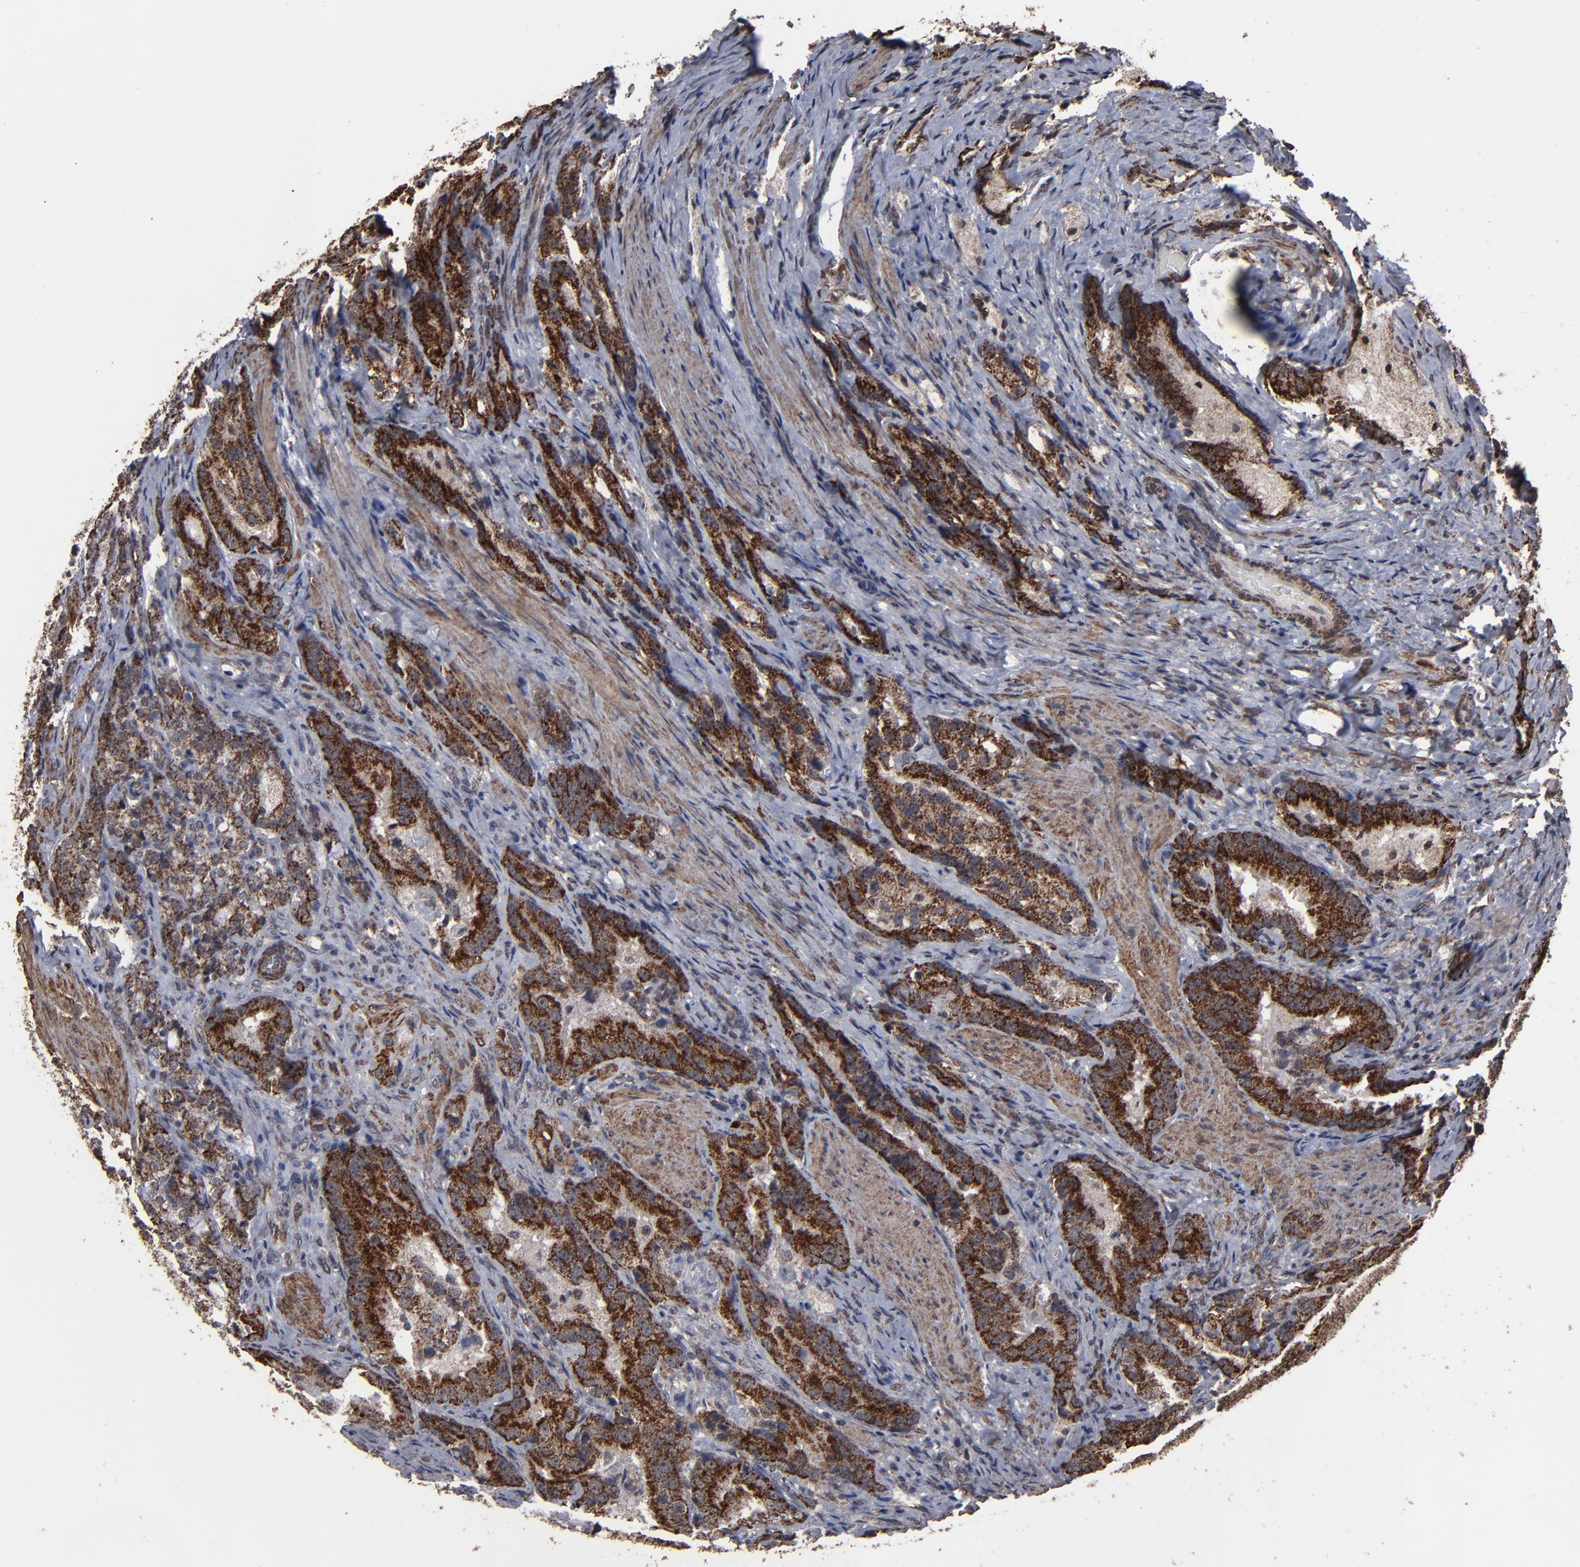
{"staining": {"intensity": "strong", "quantity": ">75%", "location": "cytoplasmic/membranous"}, "tissue": "prostate cancer", "cell_type": "Tumor cells", "image_type": "cancer", "snomed": [{"axis": "morphology", "description": "Adenocarcinoma, High grade"}, {"axis": "topography", "description": "Prostate"}], "caption": "The histopathology image demonstrates immunohistochemical staining of prostate cancer (adenocarcinoma (high-grade)). There is strong cytoplasmic/membranous staining is present in about >75% of tumor cells. Using DAB (brown) and hematoxylin (blue) stains, captured at high magnification using brightfield microscopy.", "gene": "BNIP3", "patient": {"sex": "male", "age": 63}}